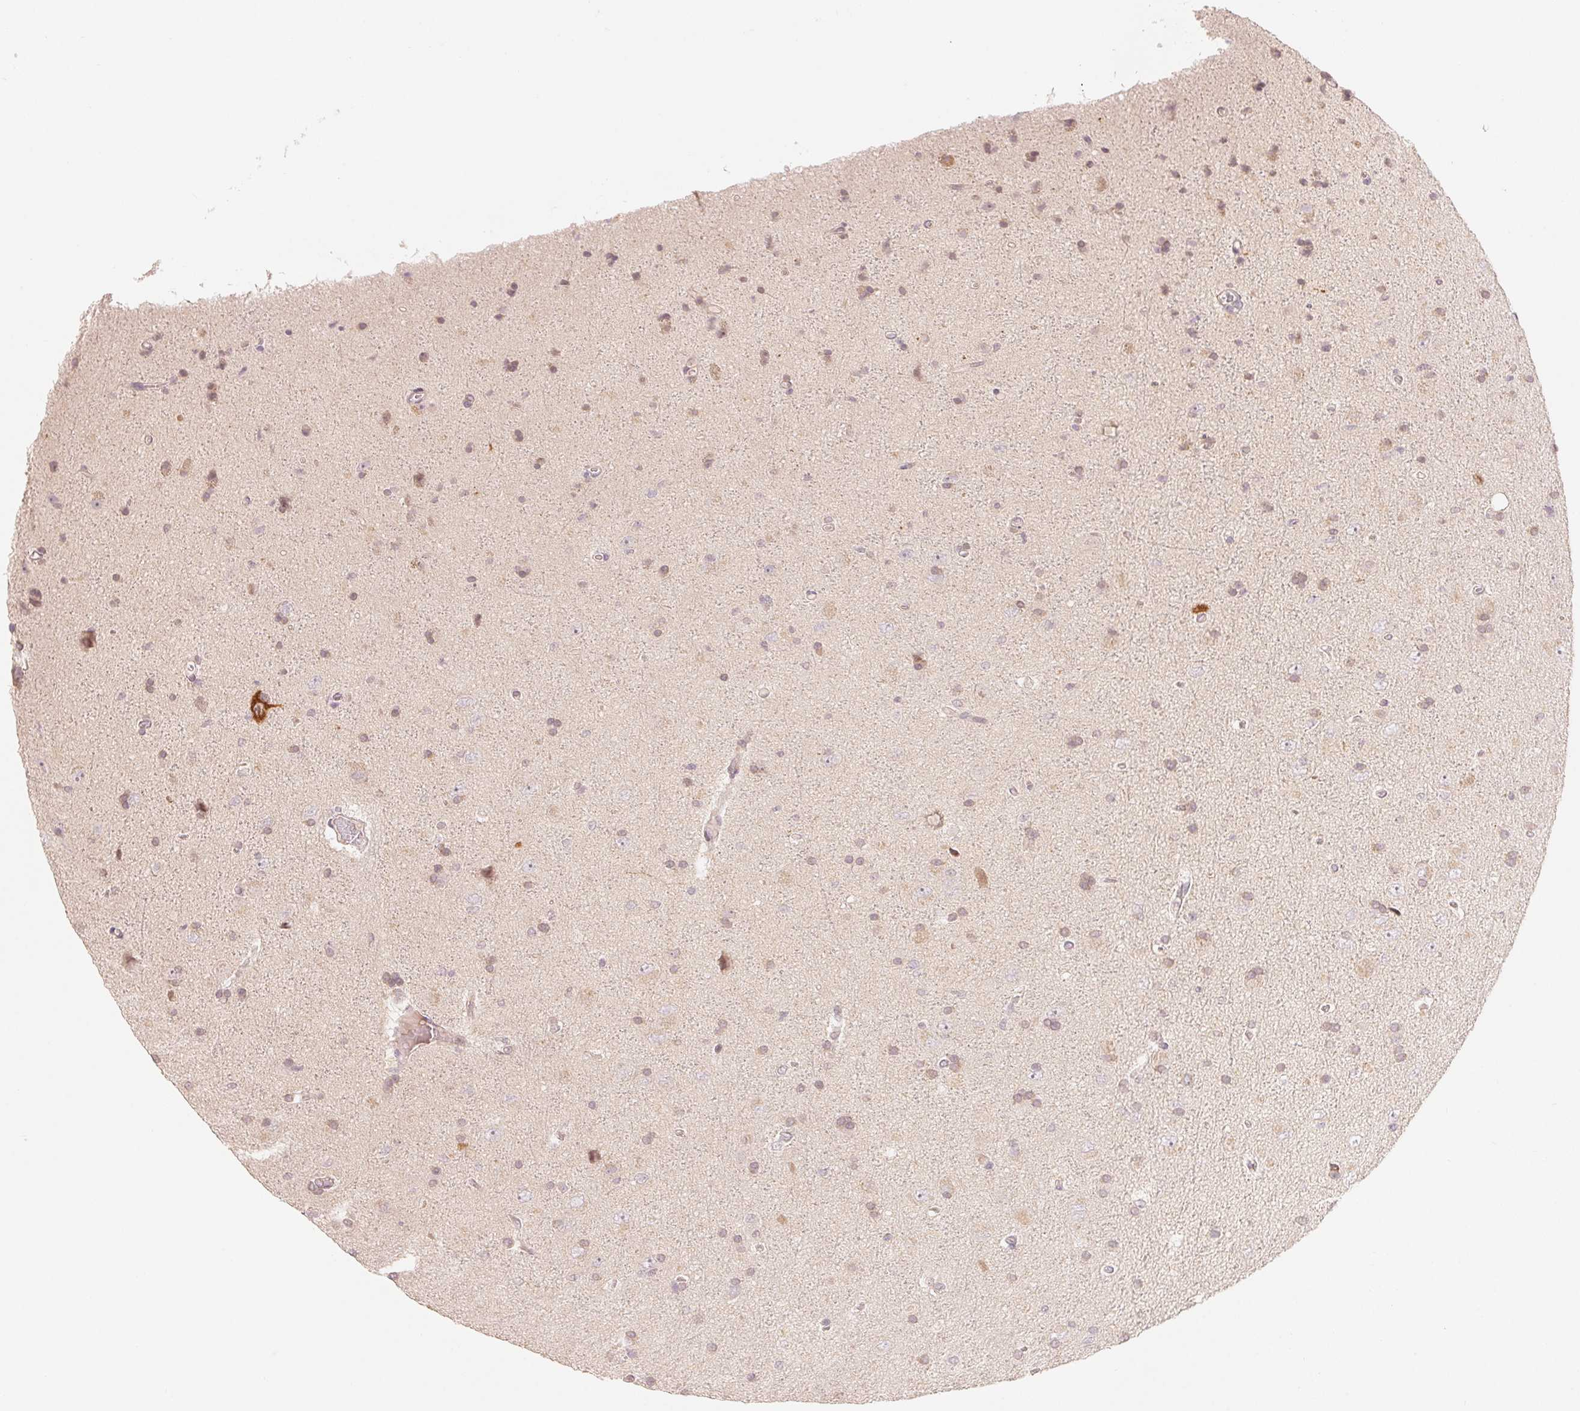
{"staining": {"intensity": "negative", "quantity": "none", "location": "none"}, "tissue": "glioma", "cell_type": "Tumor cells", "image_type": "cancer", "snomed": [{"axis": "morphology", "description": "Glioma, malignant, High grade"}, {"axis": "topography", "description": "Cerebral cortex"}], "caption": "The IHC image has no significant positivity in tumor cells of glioma tissue.", "gene": "DENND2C", "patient": {"sex": "male", "age": 70}}